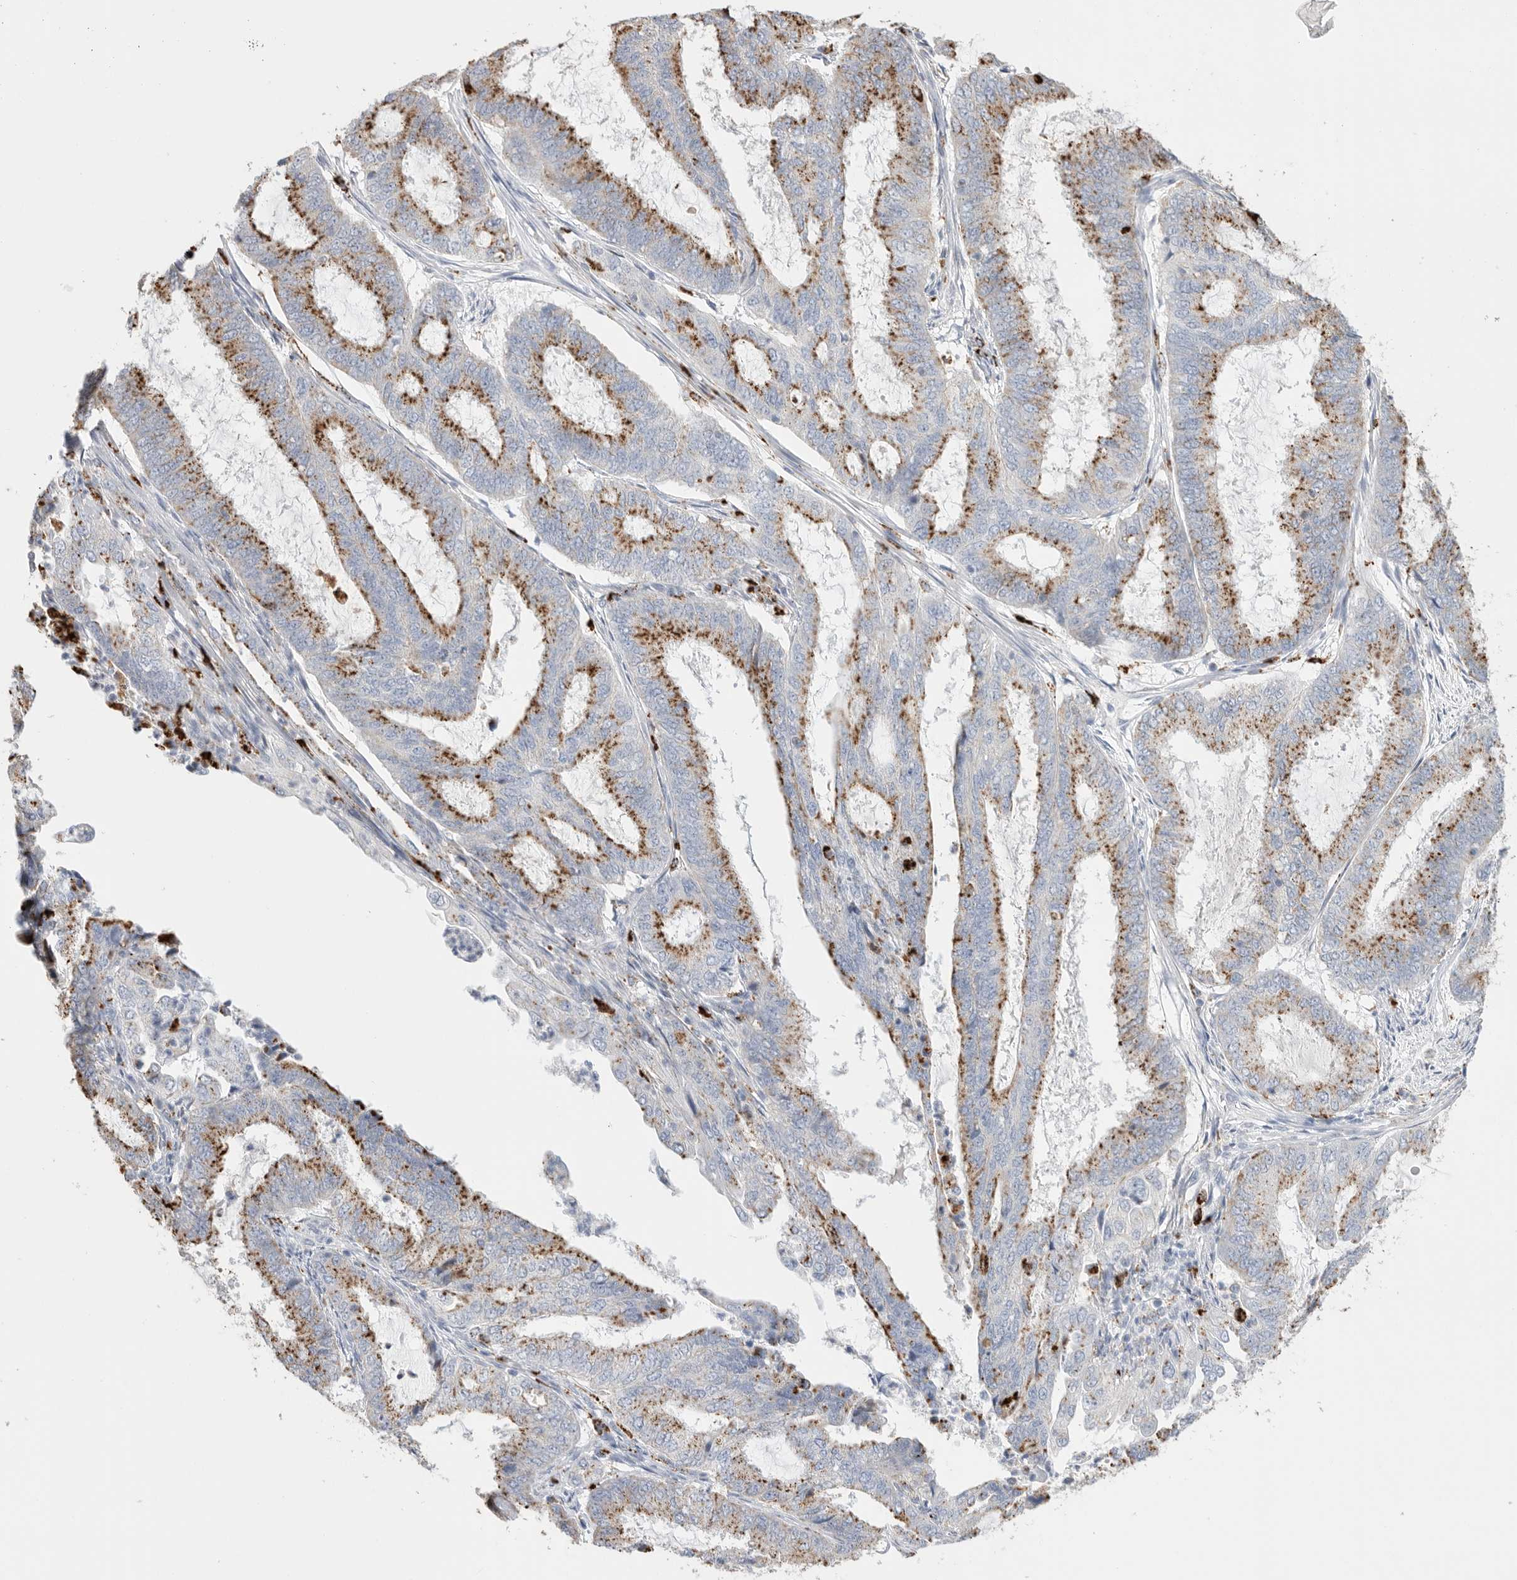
{"staining": {"intensity": "strong", "quantity": ">75%", "location": "cytoplasmic/membranous"}, "tissue": "endometrial cancer", "cell_type": "Tumor cells", "image_type": "cancer", "snomed": [{"axis": "morphology", "description": "Adenocarcinoma, NOS"}, {"axis": "topography", "description": "Endometrium"}], "caption": "Human adenocarcinoma (endometrial) stained with a brown dye shows strong cytoplasmic/membranous positive staining in about >75% of tumor cells.", "gene": "GGH", "patient": {"sex": "female", "age": 51}}